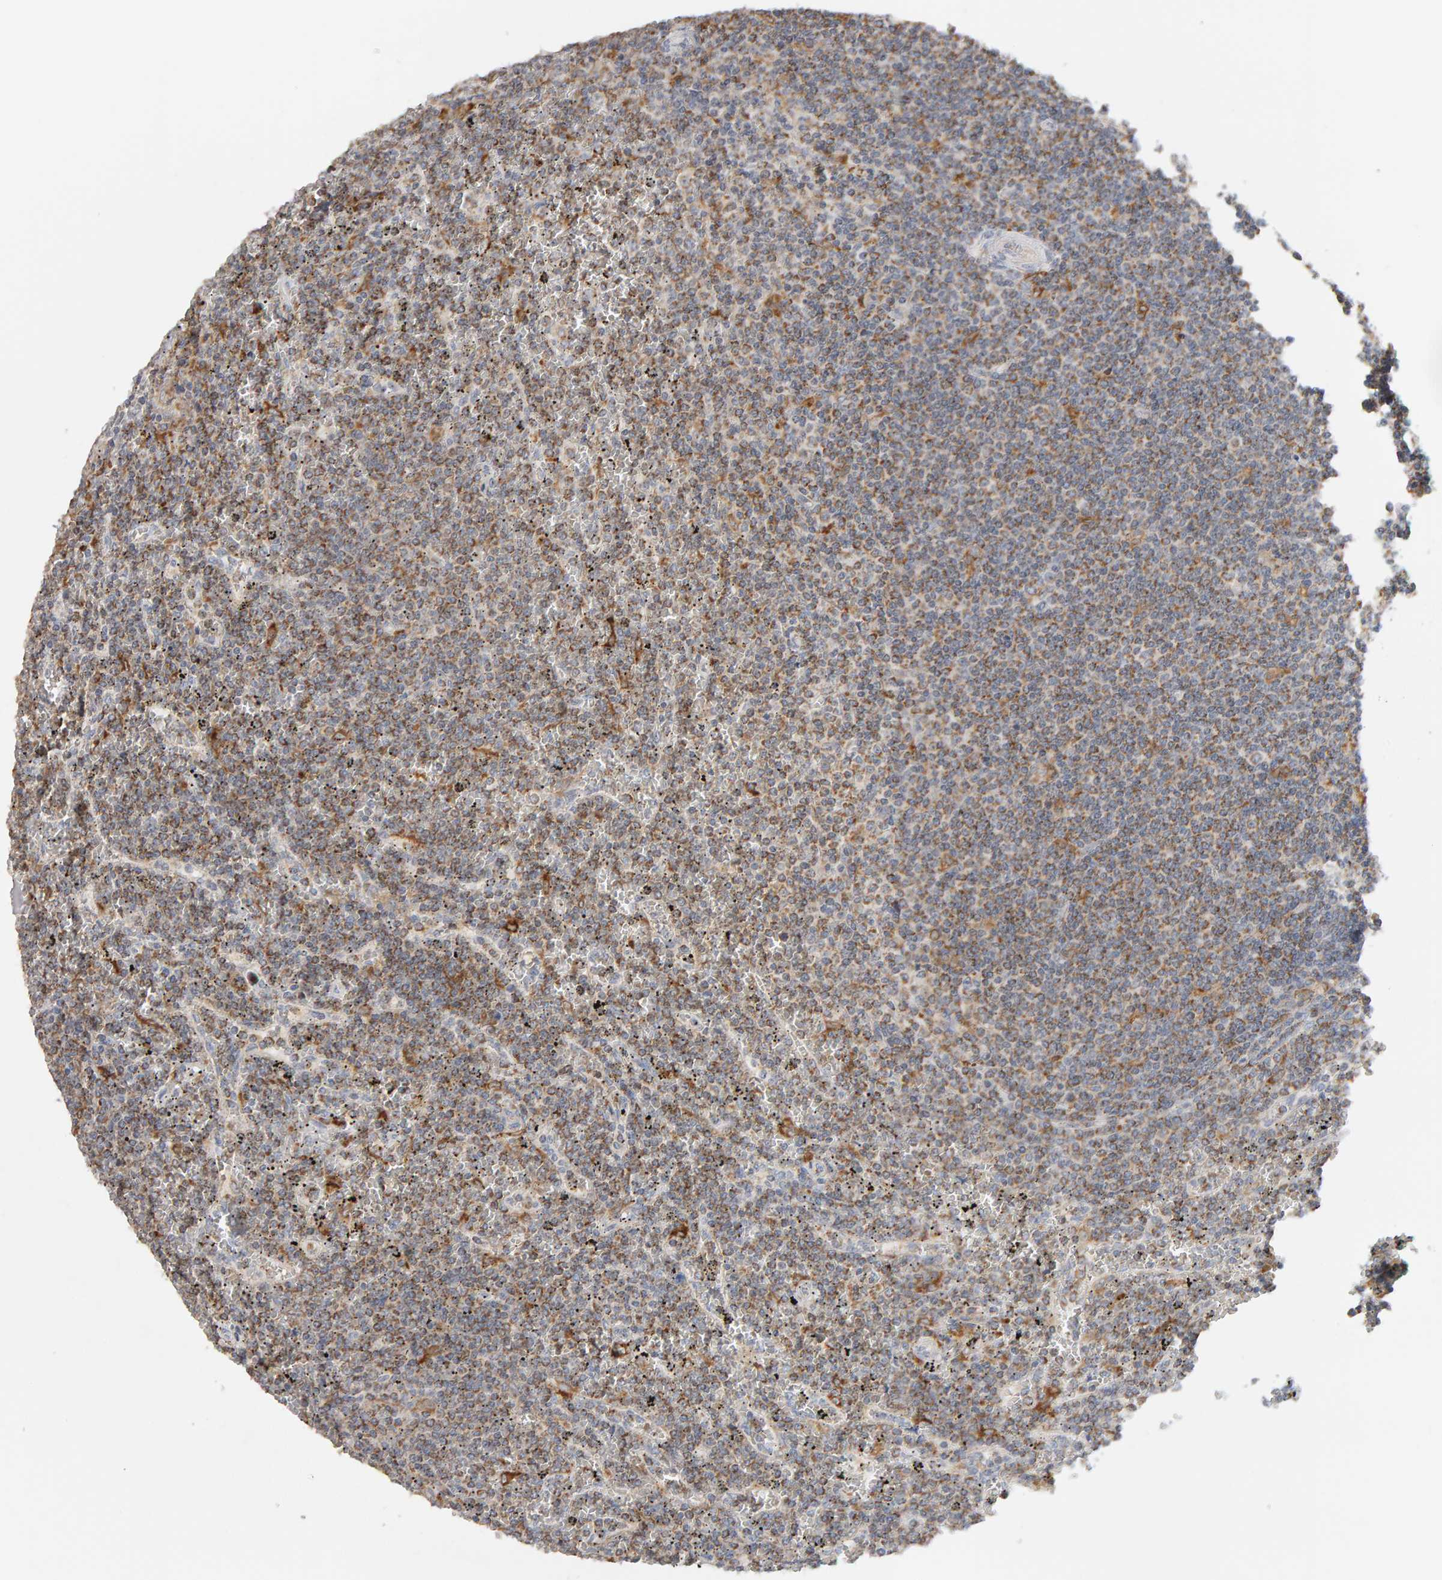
{"staining": {"intensity": "moderate", "quantity": ">75%", "location": "cytoplasmic/membranous"}, "tissue": "lymphoma", "cell_type": "Tumor cells", "image_type": "cancer", "snomed": [{"axis": "morphology", "description": "Malignant lymphoma, non-Hodgkin's type, Low grade"}, {"axis": "topography", "description": "Spleen"}], "caption": "There is medium levels of moderate cytoplasmic/membranous expression in tumor cells of low-grade malignant lymphoma, non-Hodgkin's type, as demonstrated by immunohistochemical staining (brown color).", "gene": "SGPL1", "patient": {"sex": "female", "age": 19}}